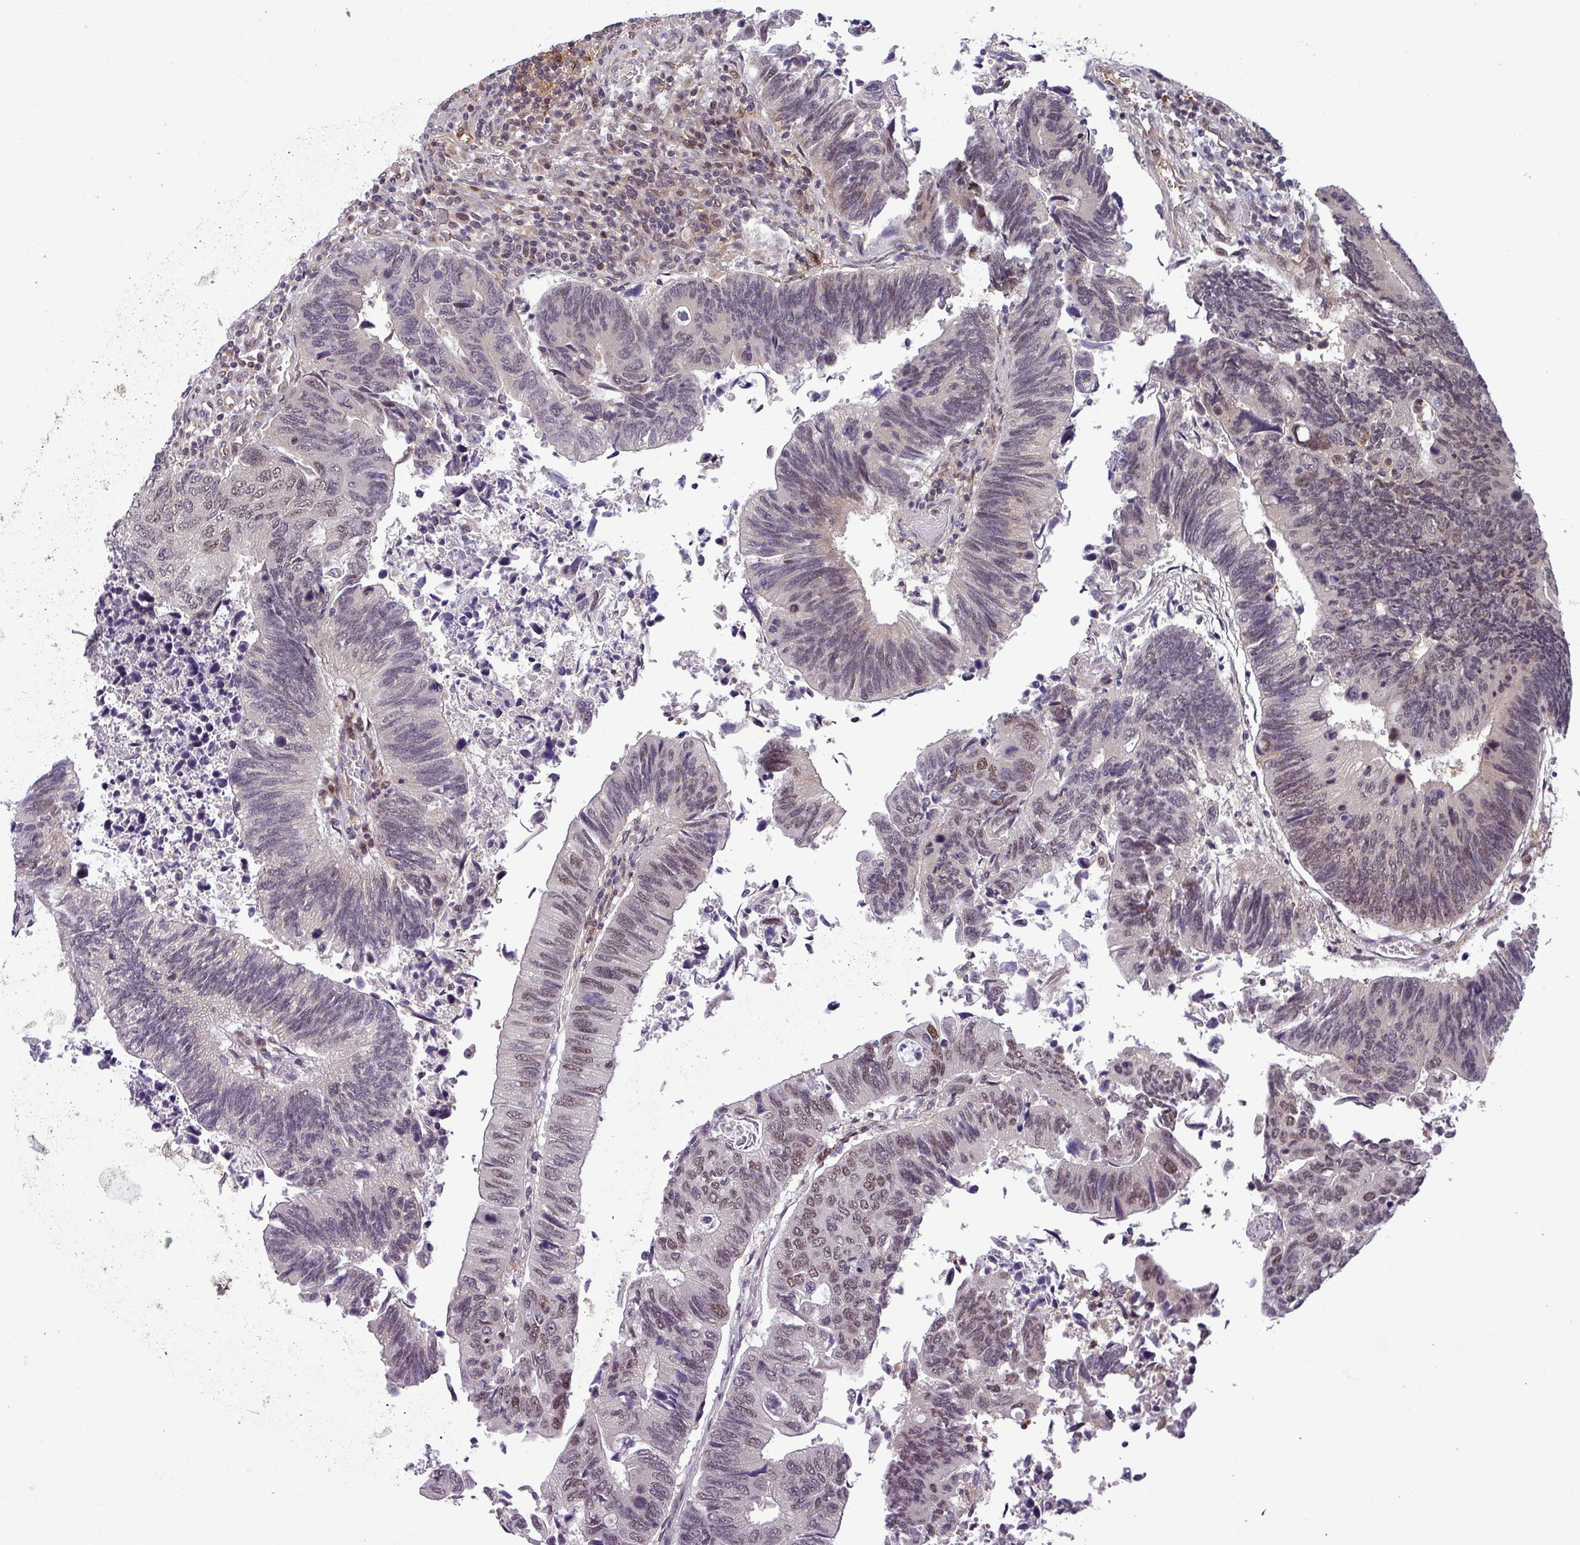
{"staining": {"intensity": "moderate", "quantity": "<25%", "location": "nuclear"}, "tissue": "colorectal cancer", "cell_type": "Tumor cells", "image_type": "cancer", "snomed": [{"axis": "morphology", "description": "Adenocarcinoma, NOS"}, {"axis": "topography", "description": "Colon"}], "caption": "Tumor cells show low levels of moderate nuclear positivity in about <25% of cells in human colorectal cancer (adenocarcinoma).", "gene": "NPFFR1", "patient": {"sex": "male", "age": 87}}